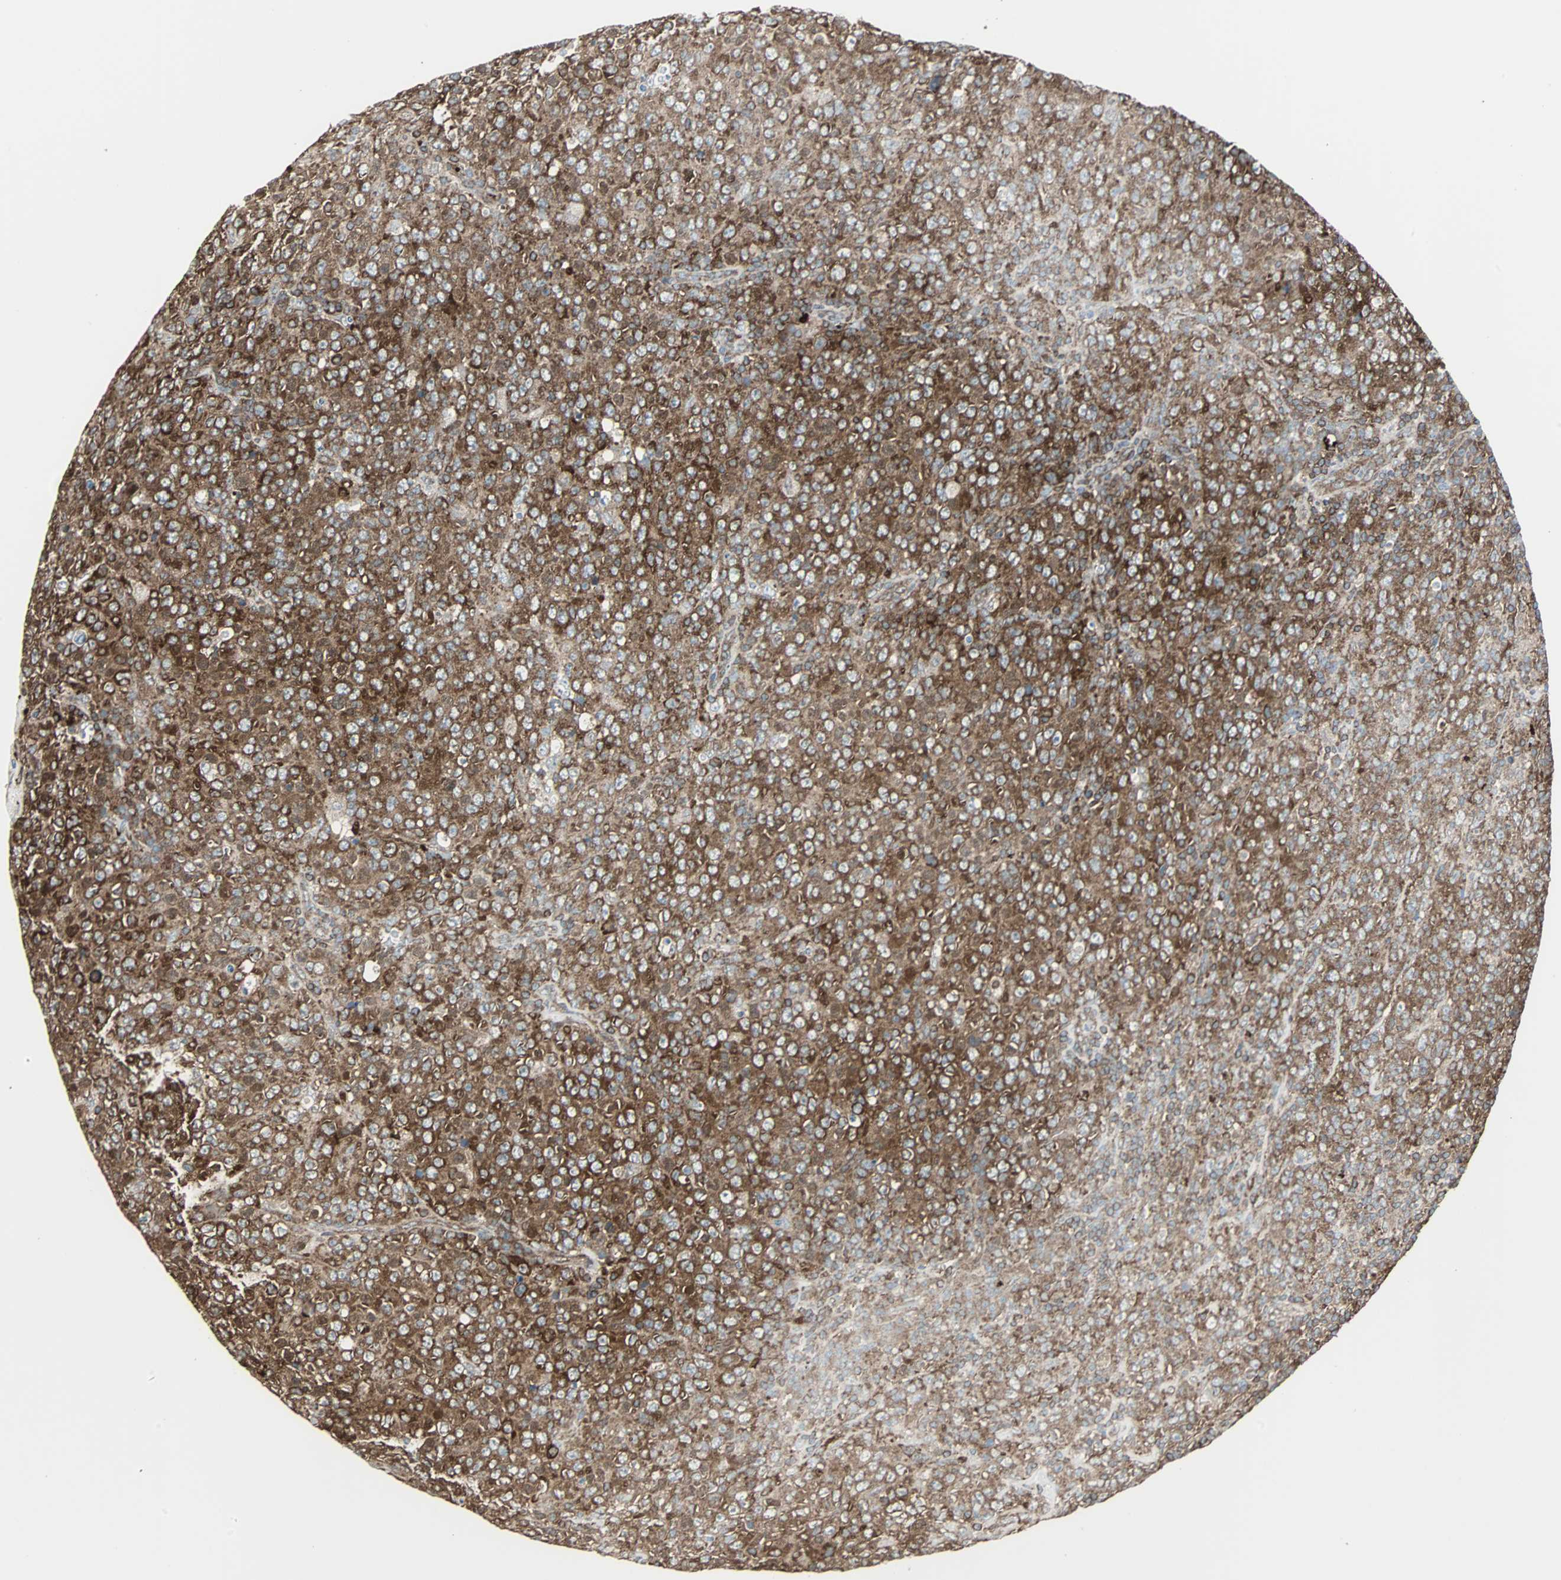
{"staining": {"intensity": "strong", "quantity": ">75%", "location": "cytoplasmic/membranous"}, "tissue": "lymphoma", "cell_type": "Tumor cells", "image_type": "cancer", "snomed": [{"axis": "morphology", "description": "Malignant lymphoma, non-Hodgkin's type, High grade"}, {"axis": "topography", "description": "Tonsil"}], "caption": "The immunohistochemical stain labels strong cytoplasmic/membranous positivity in tumor cells of lymphoma tissue. (Brightfield microscopy of DAB IHC at high magnification).", "gene": "RELA", "patient": {"sex": "female", "age": 36}}